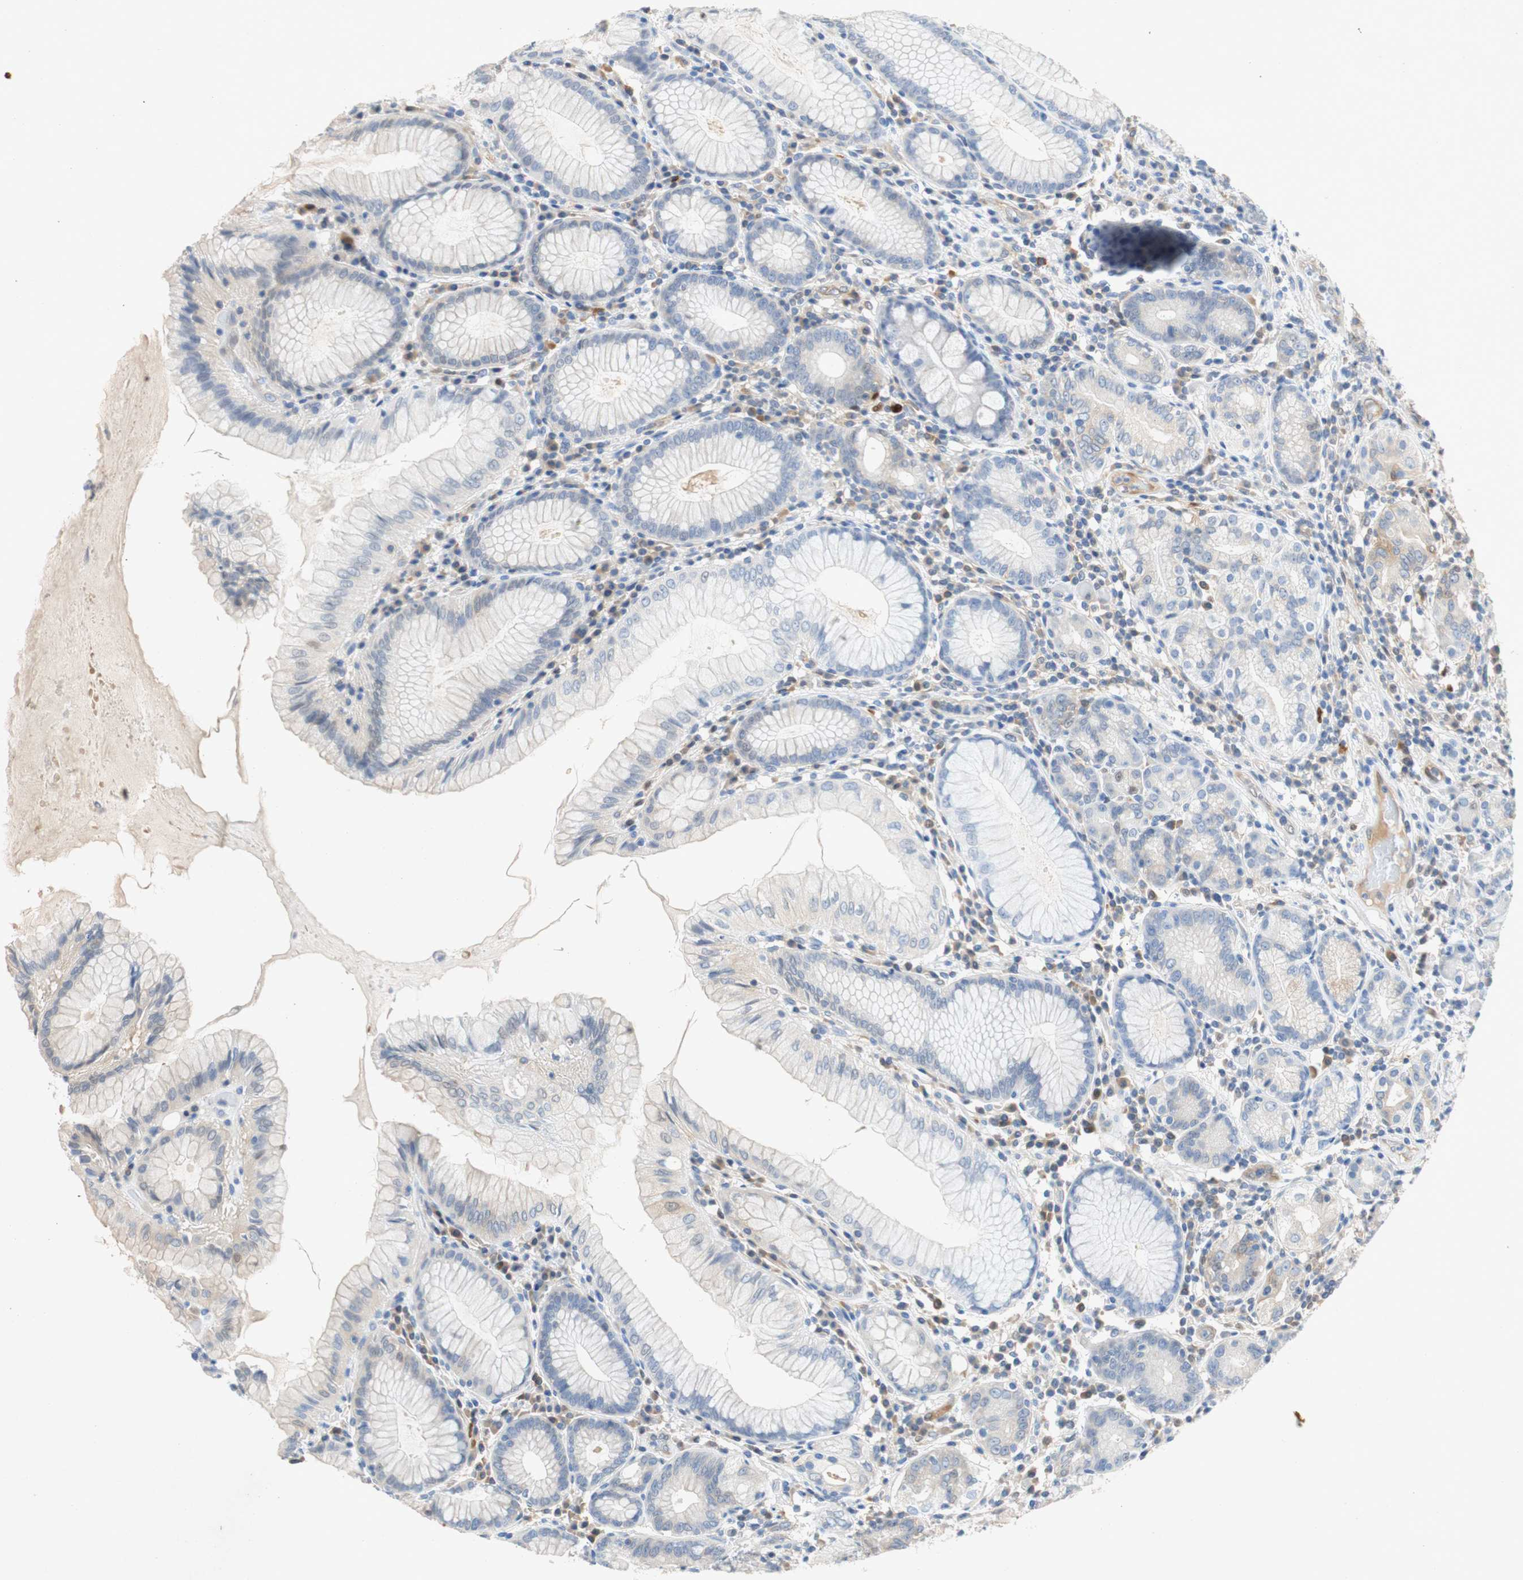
{"staining": {"intensity": "weak", "quantity": "<25%", "location": "cytoplasmic/membranous"}, "tissue": "stomach", "cell_type": "Glandular cells", "image_type": "normal", "snomed": [{"axis": "morphology", "description": "Normal tissue, NOS"}, {"axis": "topography", "description": "Stomach, lower"}], "caption": "This is a histopathology image of immunohistochemistry (IHC) staining of normal stomach, which shows no positivity in glandular cells.", "gene": "RELB", "patient": {"sex": "female", "age": 76}}